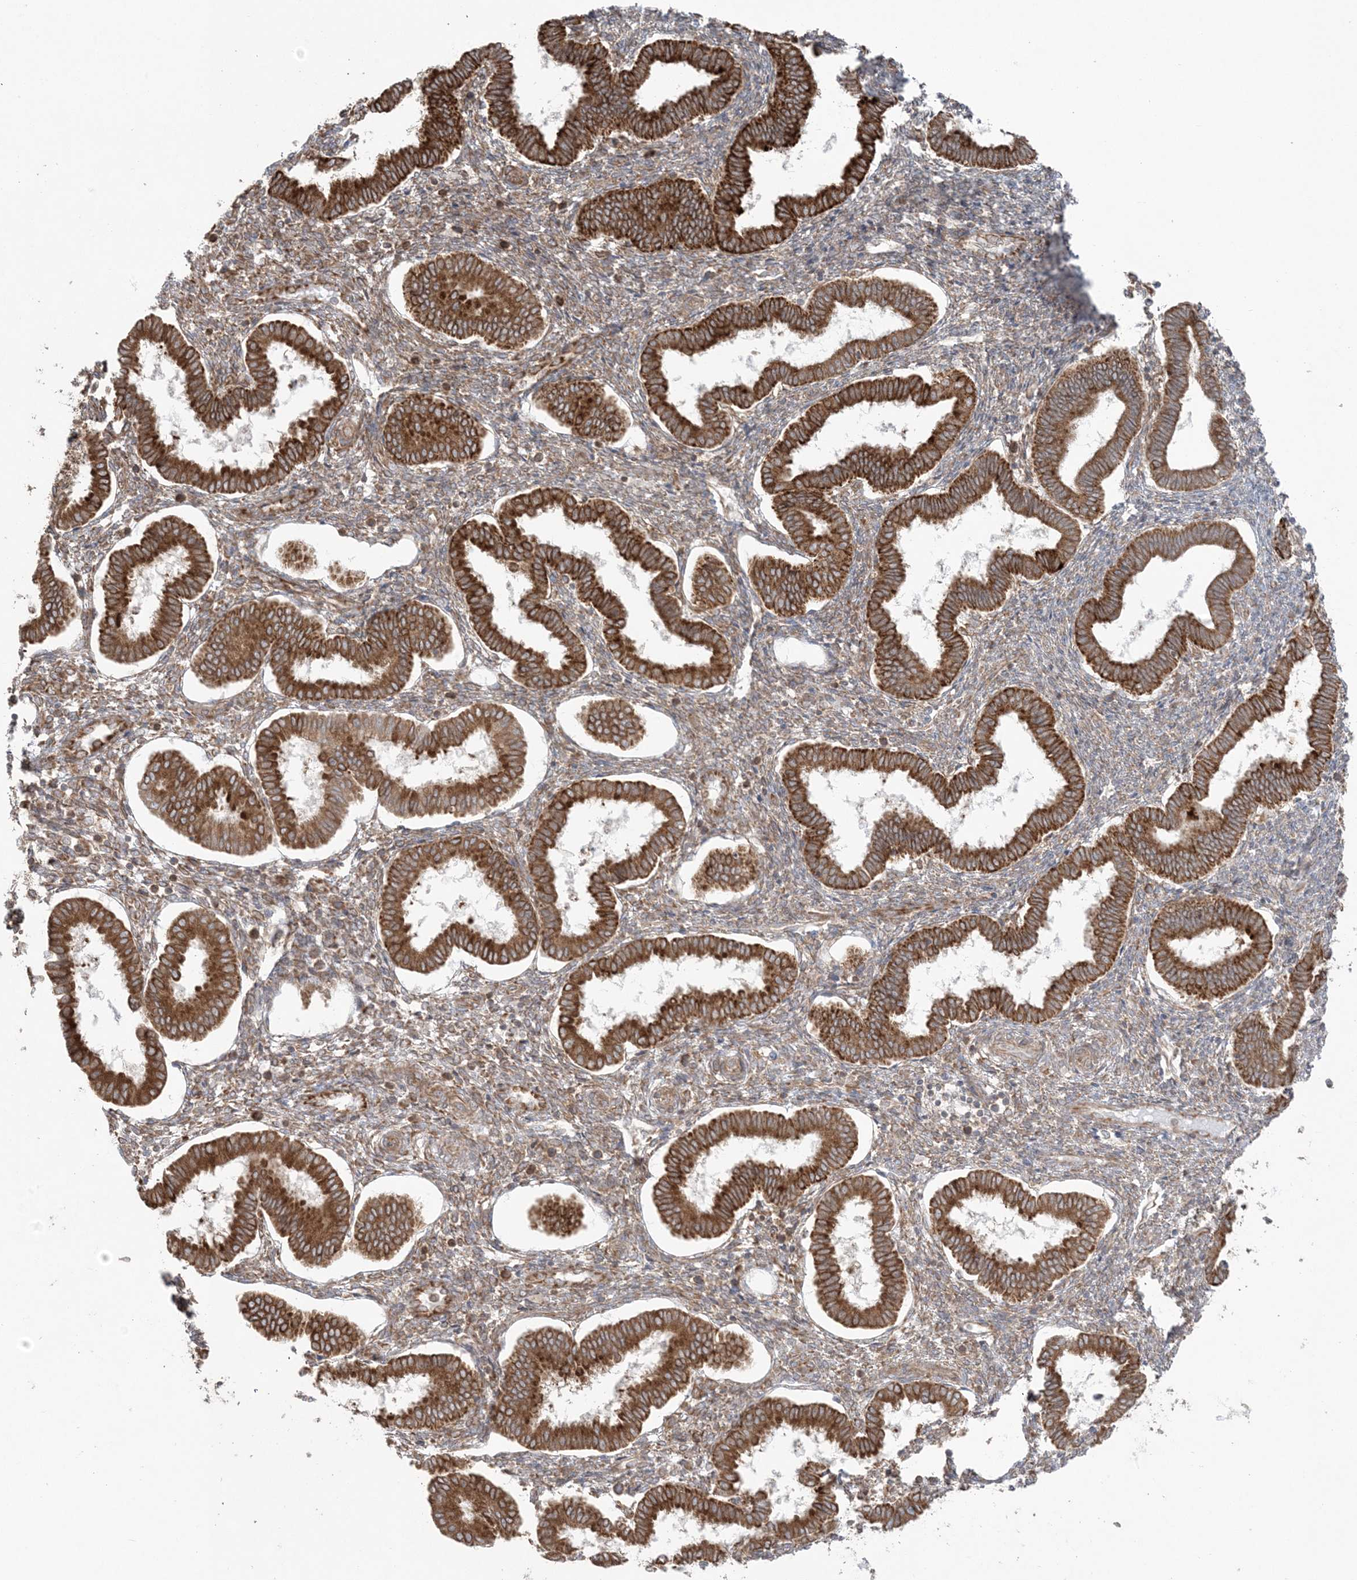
{"staining": {"intensity": "moderate", "quantity": "25%-75%", "location": "cytoplasmic/membranous"}, "tissue": "endometrium", "cell_type": "Cells in endometrial stroma", "image_type": "normal", "snomed": [{"axis": "morphology", "description": "Normal tissue, NOS"}, {"axis": "topography", "description": "Endometrium"}], "caption": "Moderate cytoplasmic/membranous expression for a protein is appreciated in approximately 25%-75% of cells in endometrial stroma of benign endometrium using immunohistochemistry.", "gene": "UBXN4", "patient": {"sex": "female", "age": 24}}